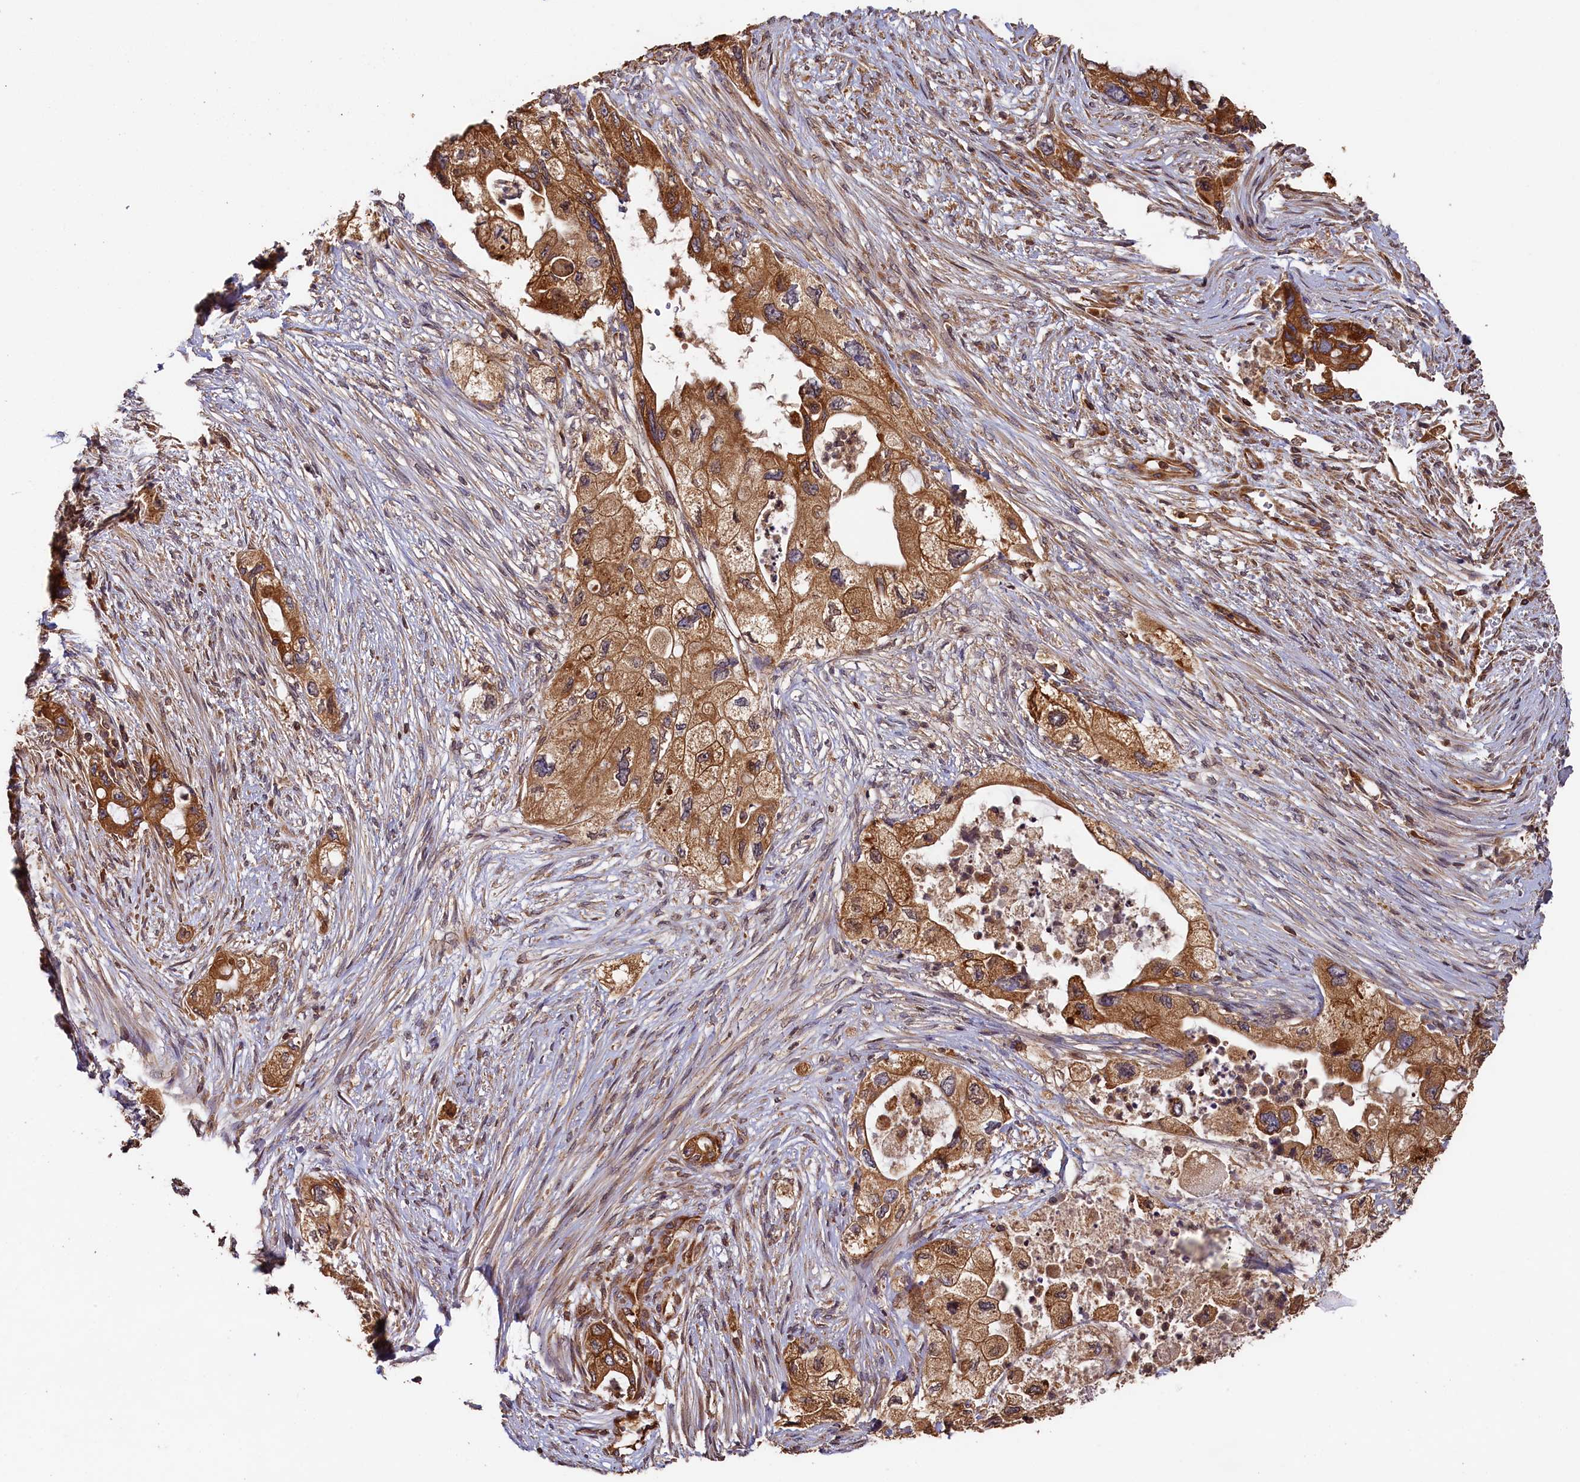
{"staining": {"intensity": "strong", "quantity": ">75%", "location": "cytoplasmic/membranous"}, "tissue": "pancreatic cancer", "cell_type": "Tumor cells", "image_type": "cancer", "snomed": [{"axis": "morphology", "description": "Adenocarcinoma, NOS"}, {"axis": "topography", "description": "Pancreas"}], "caption": "A histopathology image of pancreatic cancer stained for a protein shows strong cytoplasmic/membranous brown staining in tumor cells.", "gene": "HMOX2", "patient": {"sex": "female", "age": 73}}